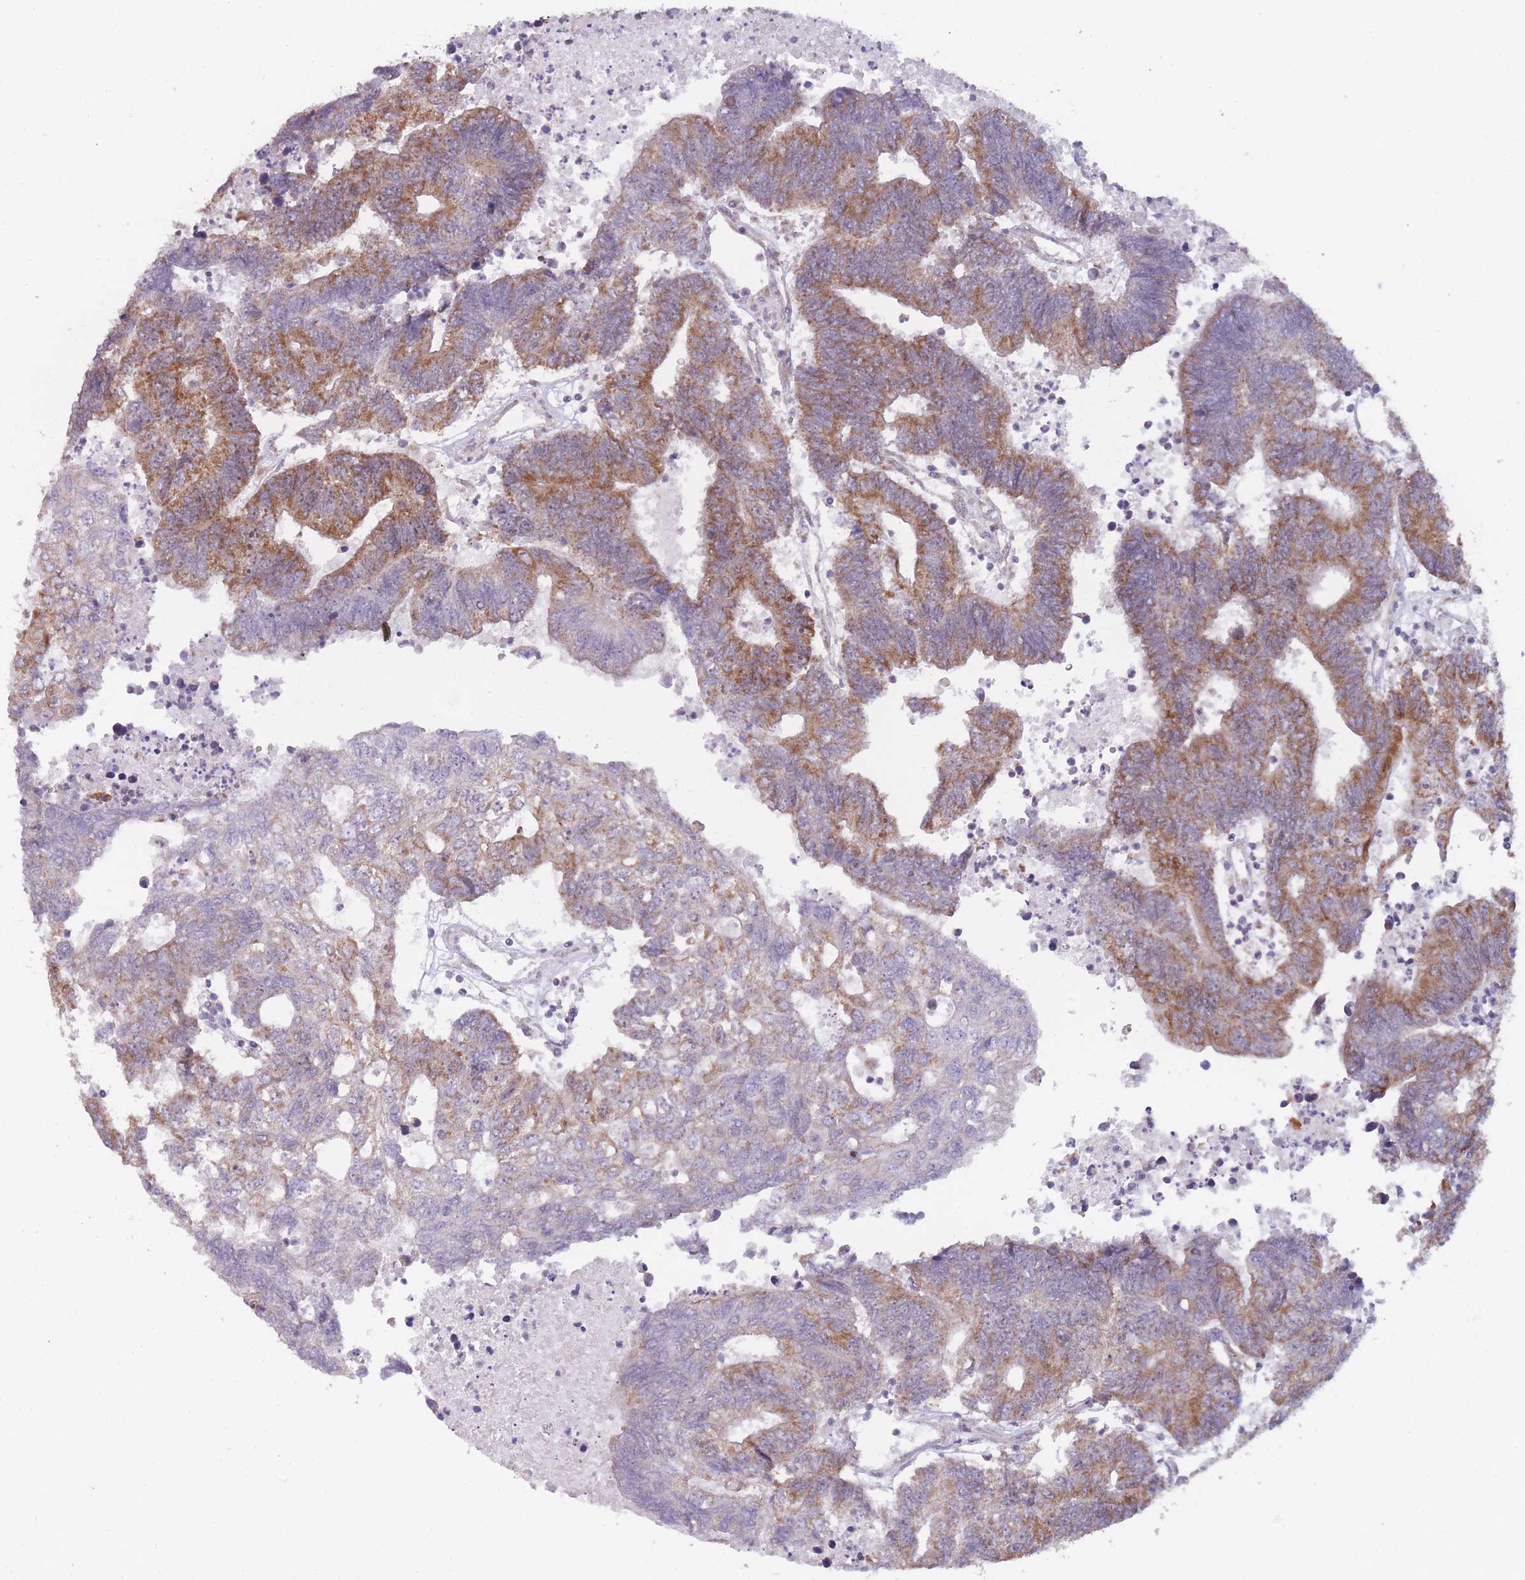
{"staining": {"intensity": "moderate", "quantity": ">75%", "location": "cytoplasmic/membranous"}, "tissue": "colorectal cancer", "cell_type": "Tumor cells", "image_type": "cancer", "snomed": [{"axis": "morphology", "description": "Adenocarcinoma, NOS"}, {"axis": "topography", "description": "Colon"}], "caption": "A medium amount of moderate cytoplasmic/membranous positivity is appreciated in about >75% of tumor cells in adenocarcinoma (colorectal) tissue. Immunohistochemistry (ihc) stains the protein of interest in brown and the nuclei are stained blue.", "gene": "MRPS18C", "patient": {"sex": "female", "age": 48}}